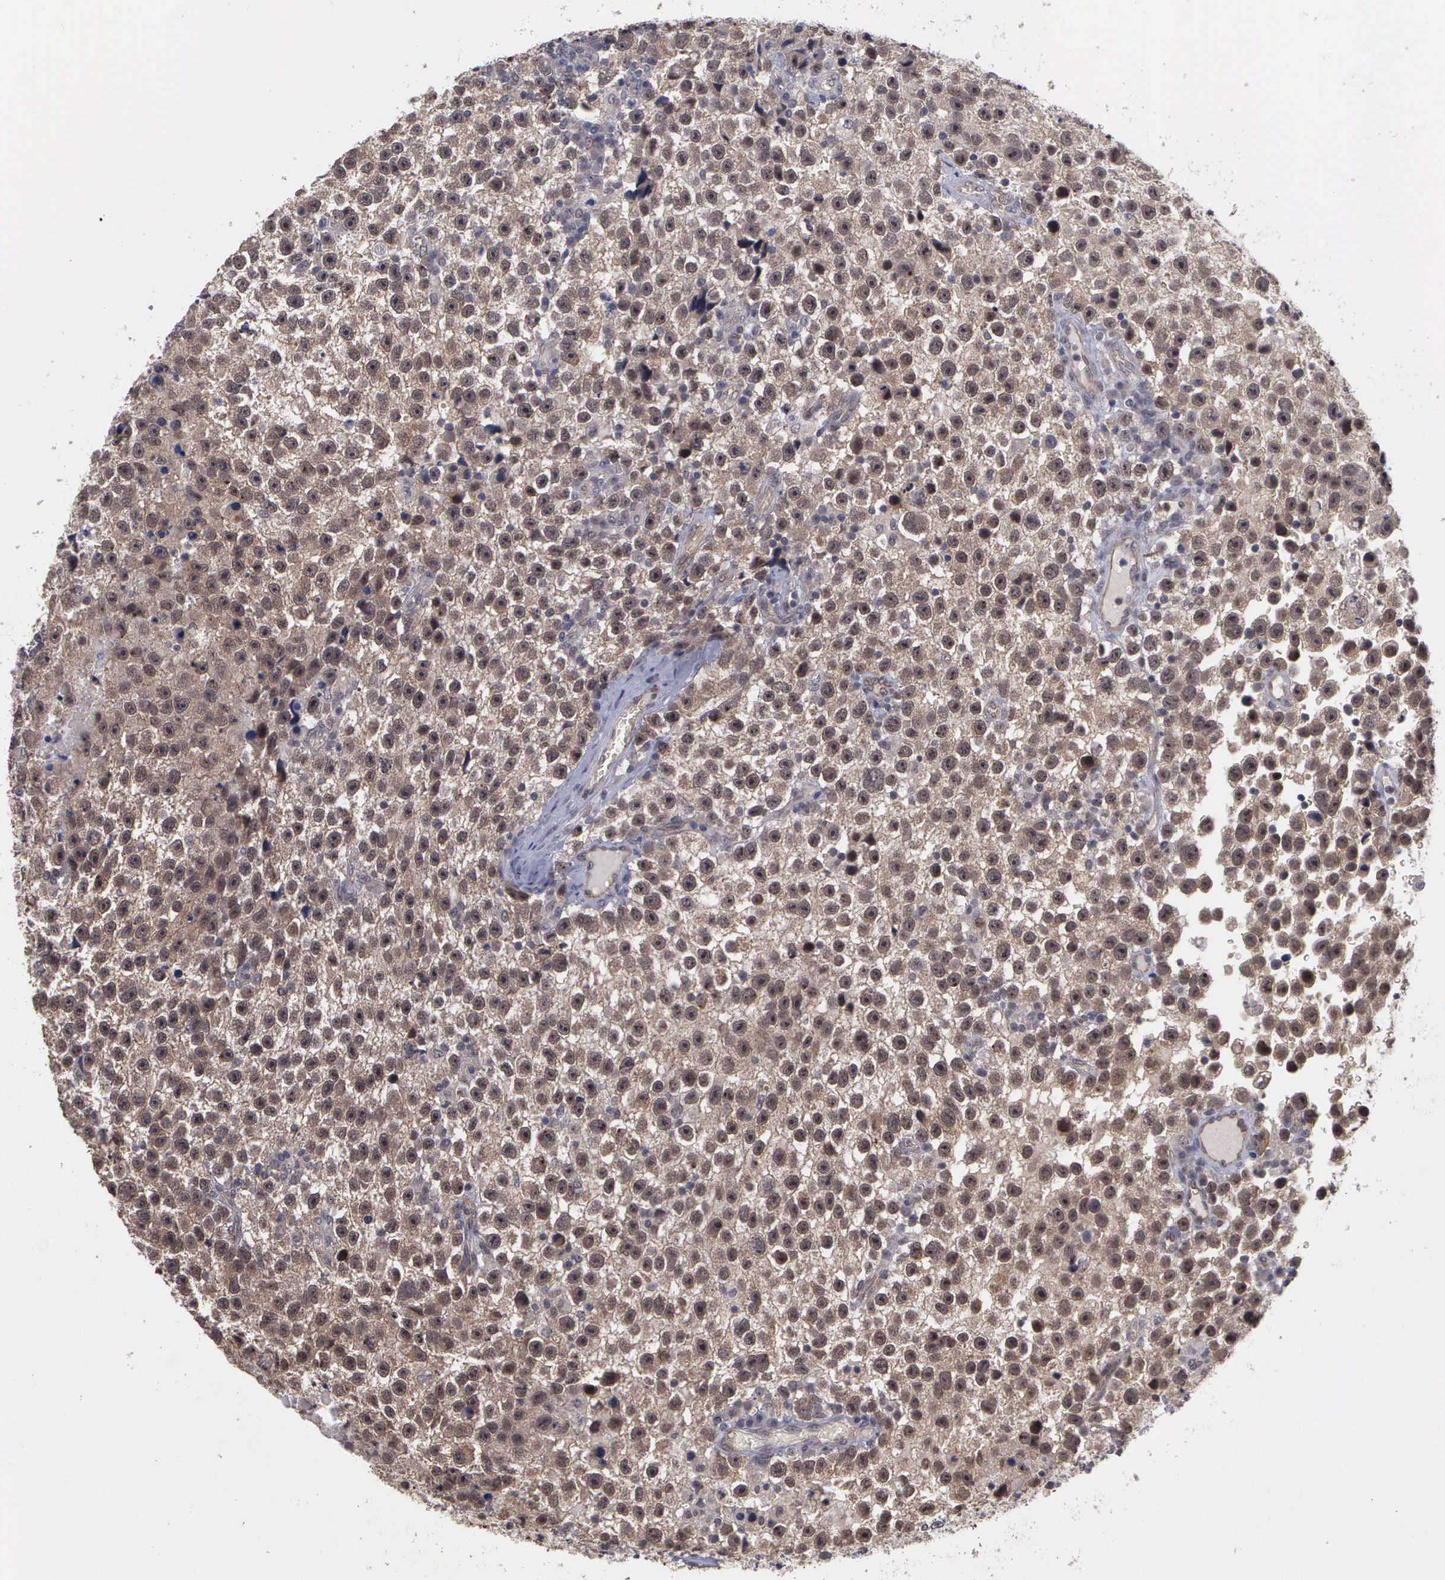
{"staining": {"intensity": "moderate", "quantity": ">75%", "location": "nuclear"}, "tissue": "testis cancer", "cell_type": "Tumor cells", "image_type": "cancer", "snomed": [{"axis": "morphology", "description": "Seminoma, NOS"}, {"axis": "topography", "description": "Testis"}], "caption": "This is an image of IHC staining of testis cancer, which shows moderate positivity in the nuclear of tumor cells.", "gene": "MAP3K9", "patient": {"sex": "male", "age": 33}}